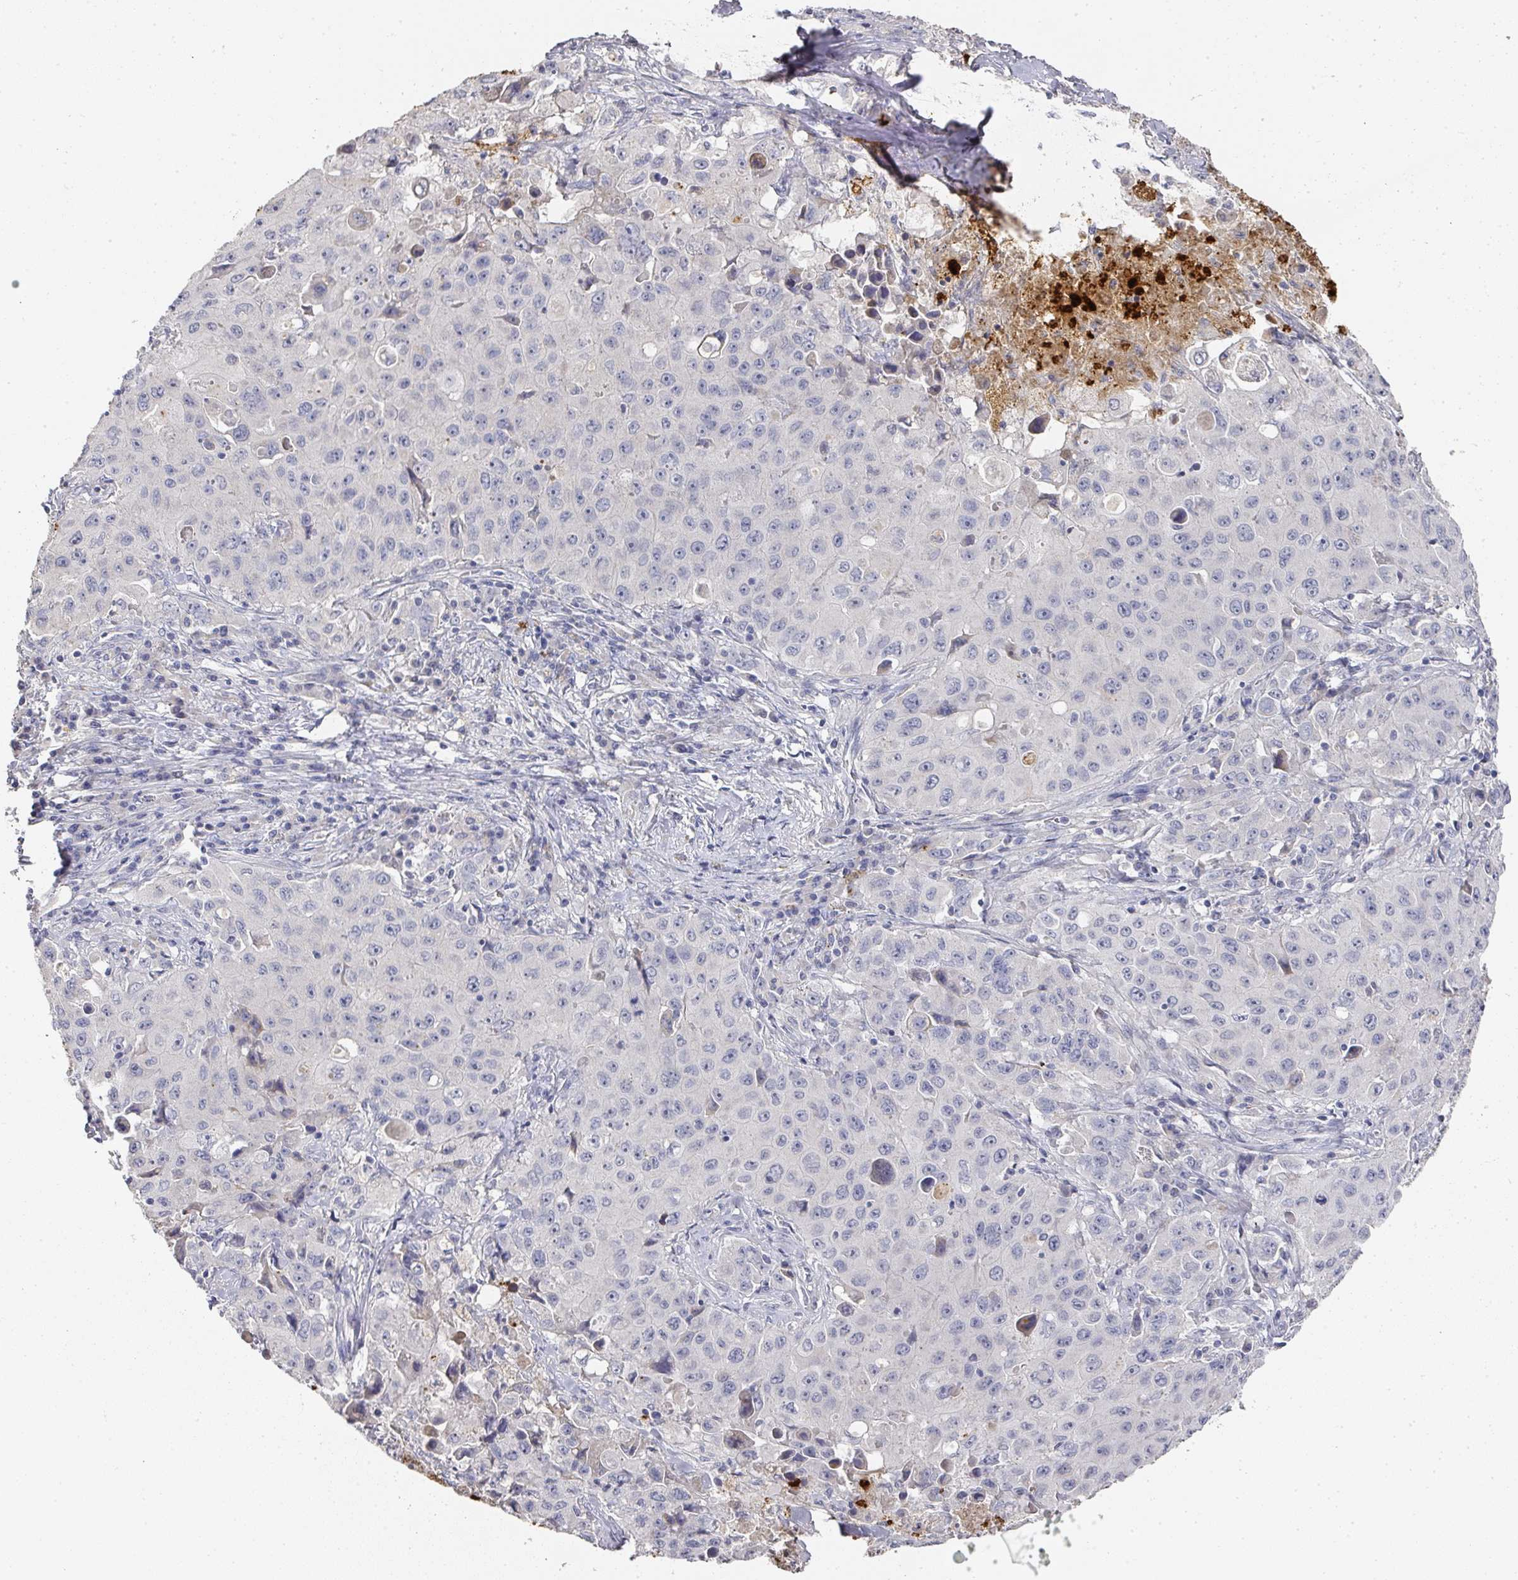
{"staining": {"intensity": "negative", "quantity": "none", "location": "none"}, "tissue": "lung cancer", "cell_type": "Tumor cells", "image_type": "cancer", "snomed": [{"axis": "morphology", "description": "Squamous cell carcinoma, NOS"}, {"axis": "topography", "description": "Lung"}], "caption": "High magnification brightfield microscopy of lung cancer stained with DAB (brown) and counterstained with hematoxylin (blue): tumor cells show no significant positivity.", "gene": "CAMP", "patient": {"sex": "male", "age": 63}}